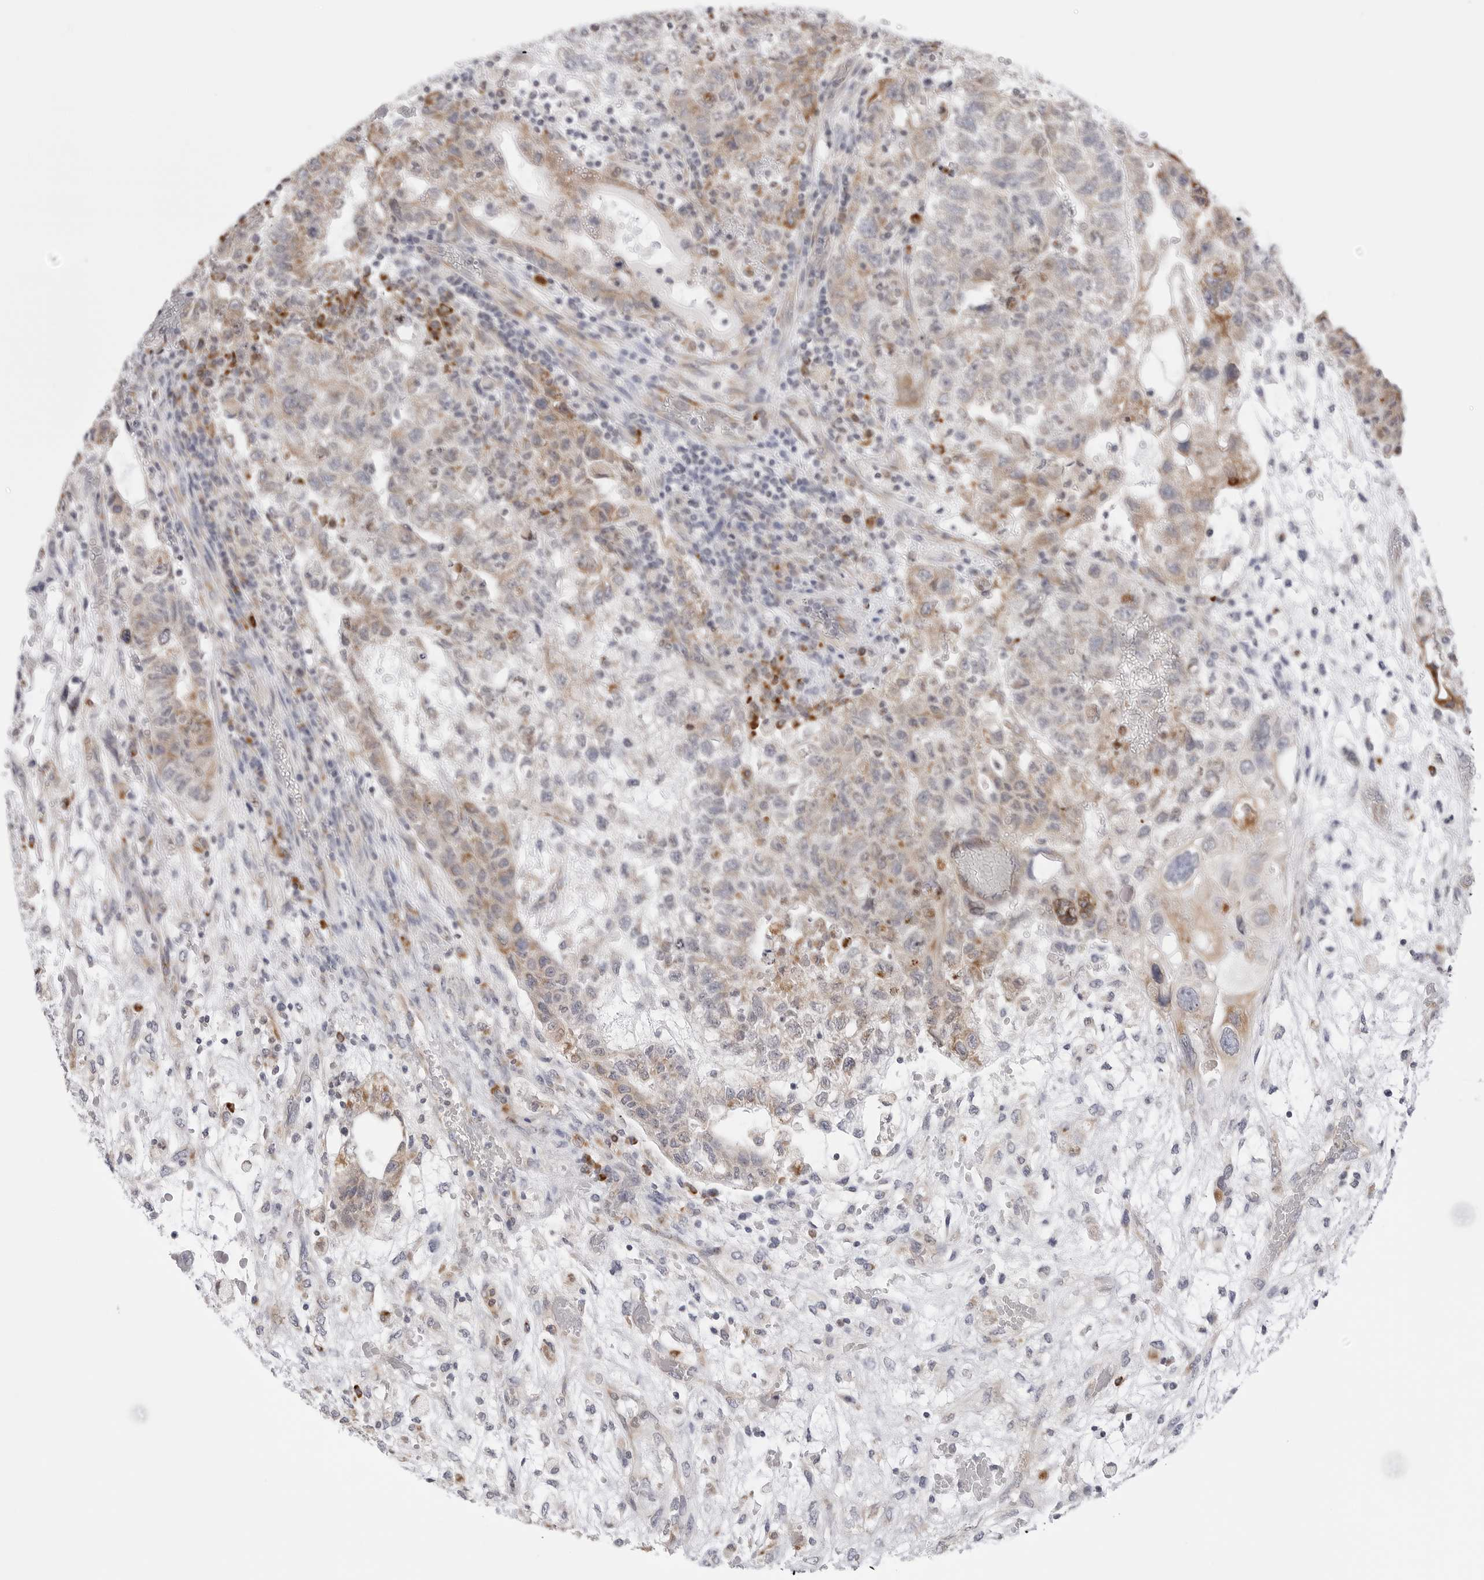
{"staining": {"intensity": "weak", "quantity": "25%-75%", "location": "cytoplasmic/membranous"}, "tissue": "testis cancer", "cell_type": "Tumor cells", "image_type": "cancer", "snomed": [{"axis": "morphology", "description": "Carcinoma, Embryonal, NOS"}, {"axis": "topography", "description": "Testis"}], "caption": "Approximately 25%-75% of tumor cells in human testis embryonal carcinoma demonstrate weak cytoplasmic/membranous protein expression as visualized by brown immunohistochemical staining.", "gene": "RPN1", "patient": {"sex": "male", "age": 36}}